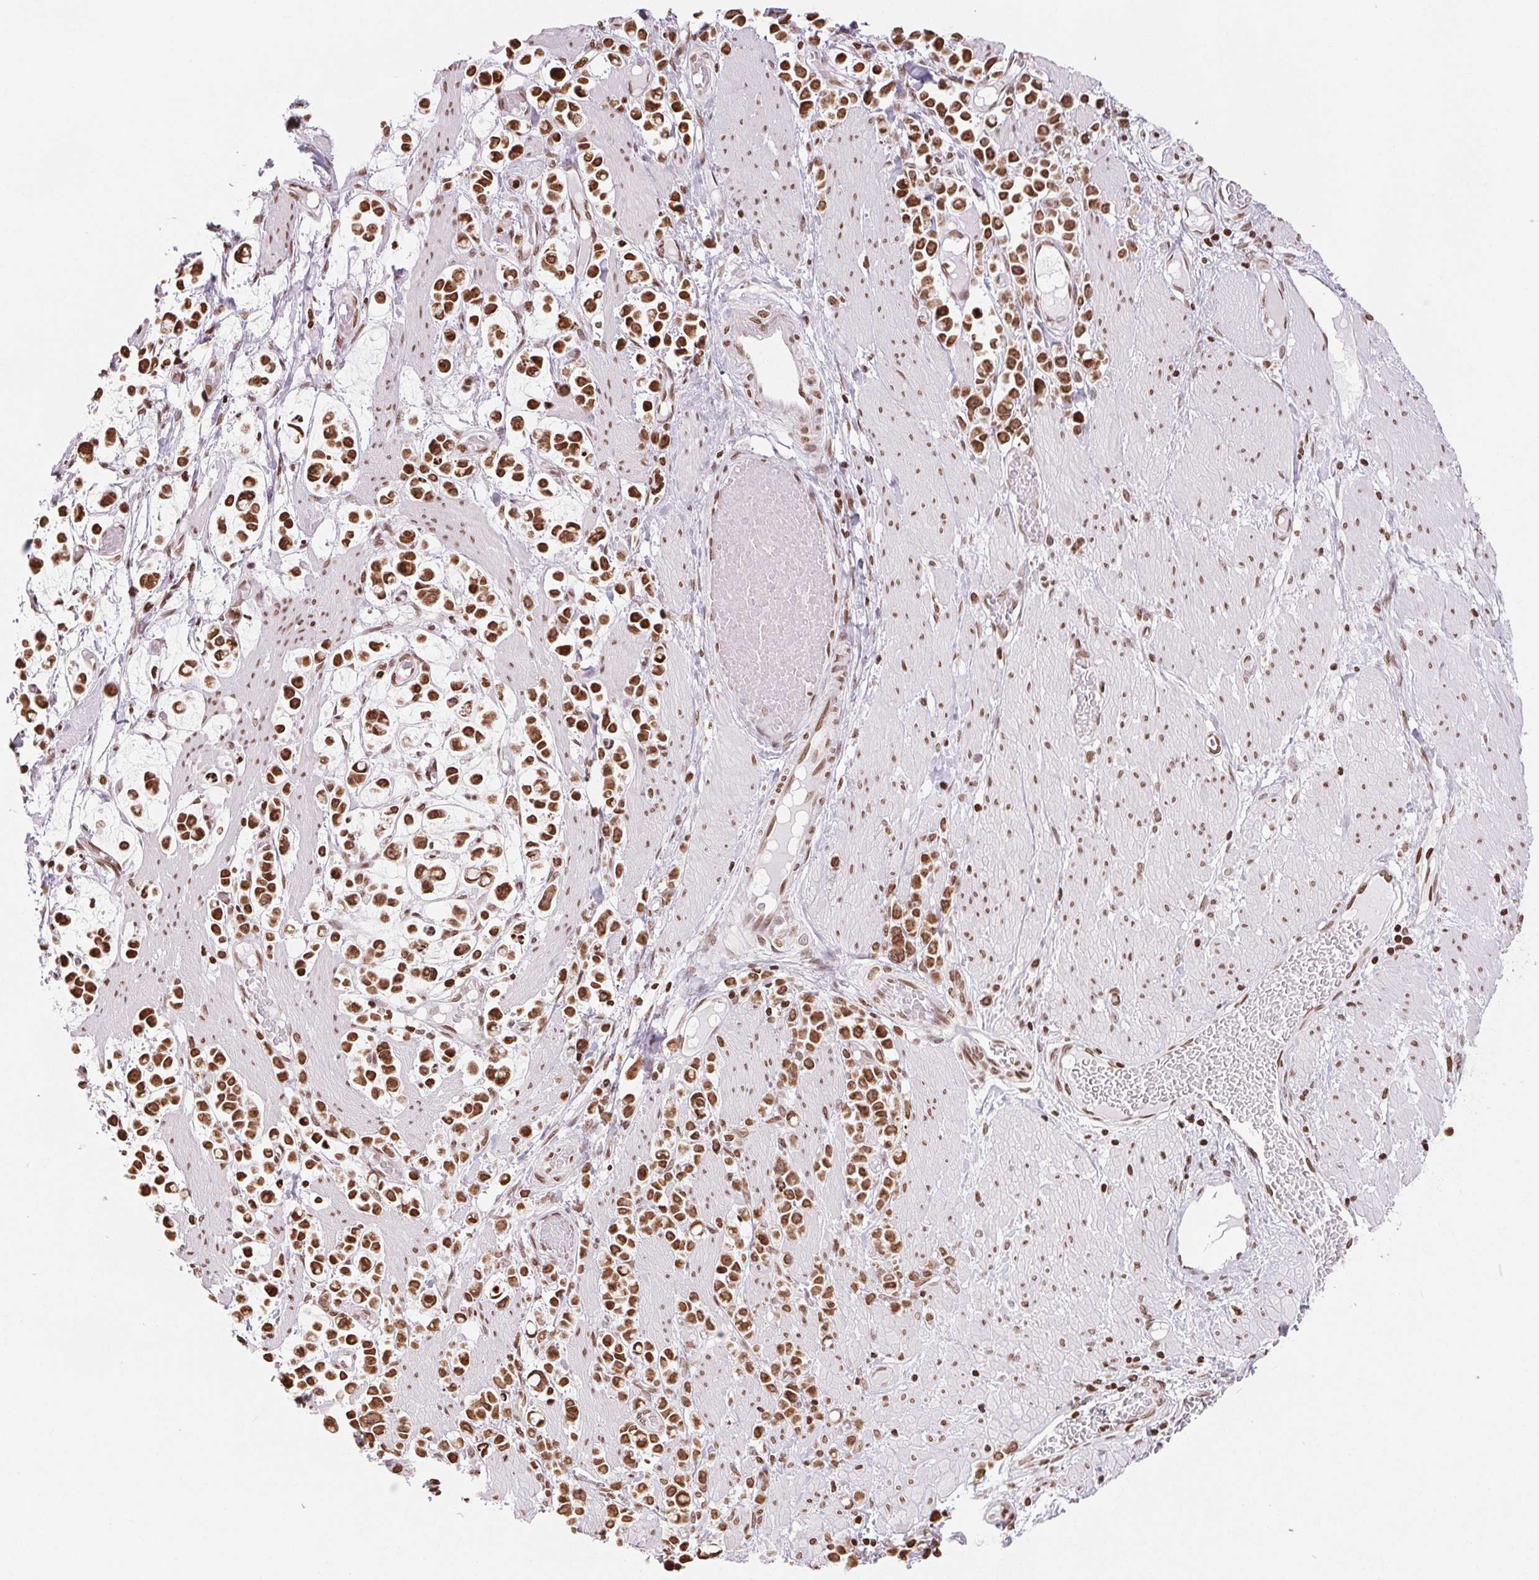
{"staining": {"intensity": "strong", "quantity": ">75%", "location": "nuclear"}, "tissue": "stomach cancer", "cell_type": "Tumor cells", "image_type": "cancer", "snomed": [{"axis": "morphology", "description": "Adenocarcinoma, NOS"}, {"axis": "topography", "description": "Stomach"}], "caption": "Immunohistochemical staining of stomach adenocarcinoma exhibits strong nuclear protein staining in approximately >75% of tumor cells.", "gene": "SMIM12", "patient": {"sex": "male", "age": 82}}